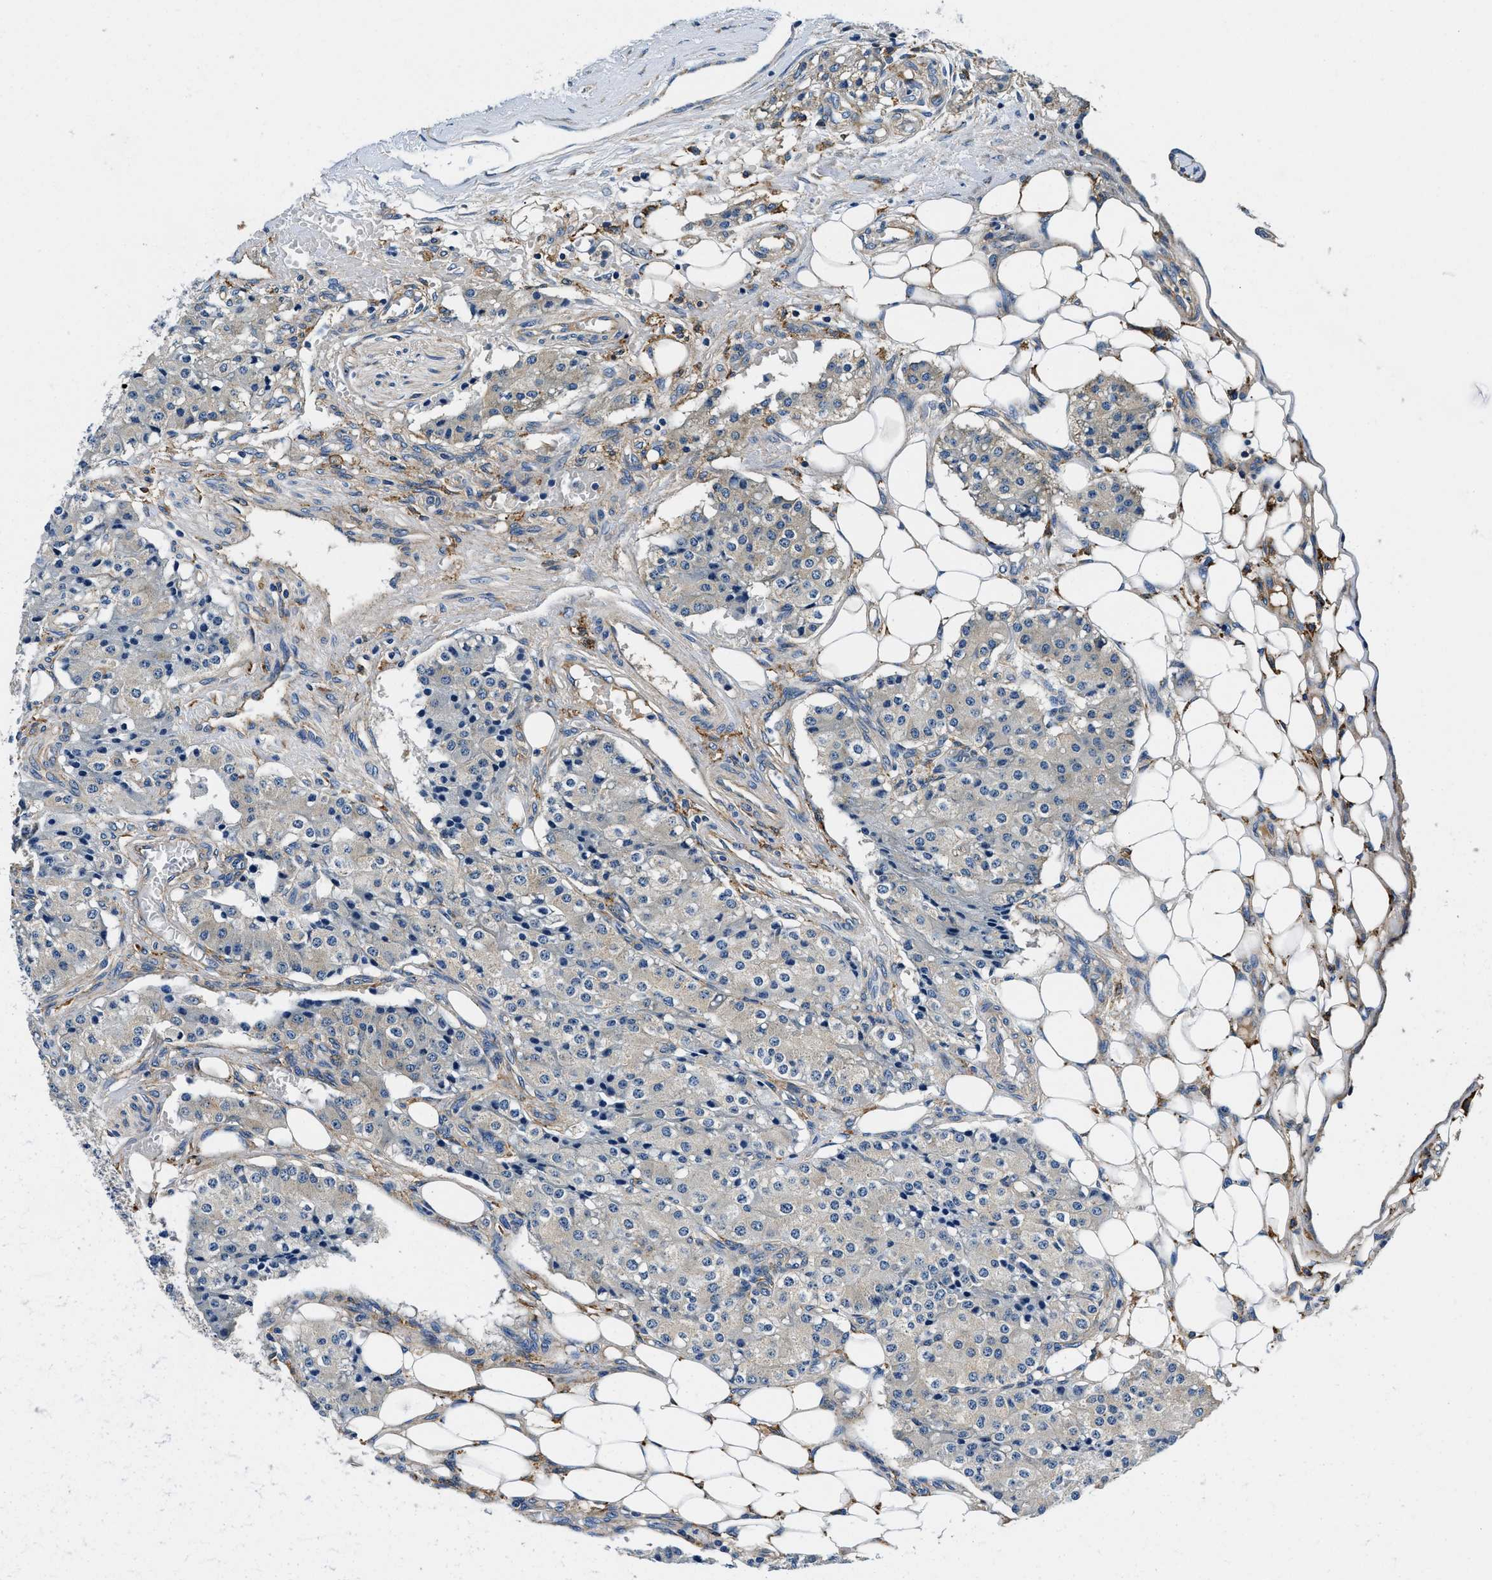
{"staining": {"intensity": "weak", "quantity": "<25%", "location": "cytoplasmic/membranous"}, "tissue": "carcinoid", "cell_type": "Tumor cells", "image_type": "cancer", "snomed": [{"axis": "morphology", "description": "Carcinoid, malignant, NOS"}, {"axis": "topography", "description": "Colon"}], "caption": "Image shows no protein staining in tumor cells of carcinoid tissue.", "gene": "ZFAND3", "patient": {"sex": "female", "age": 52}}